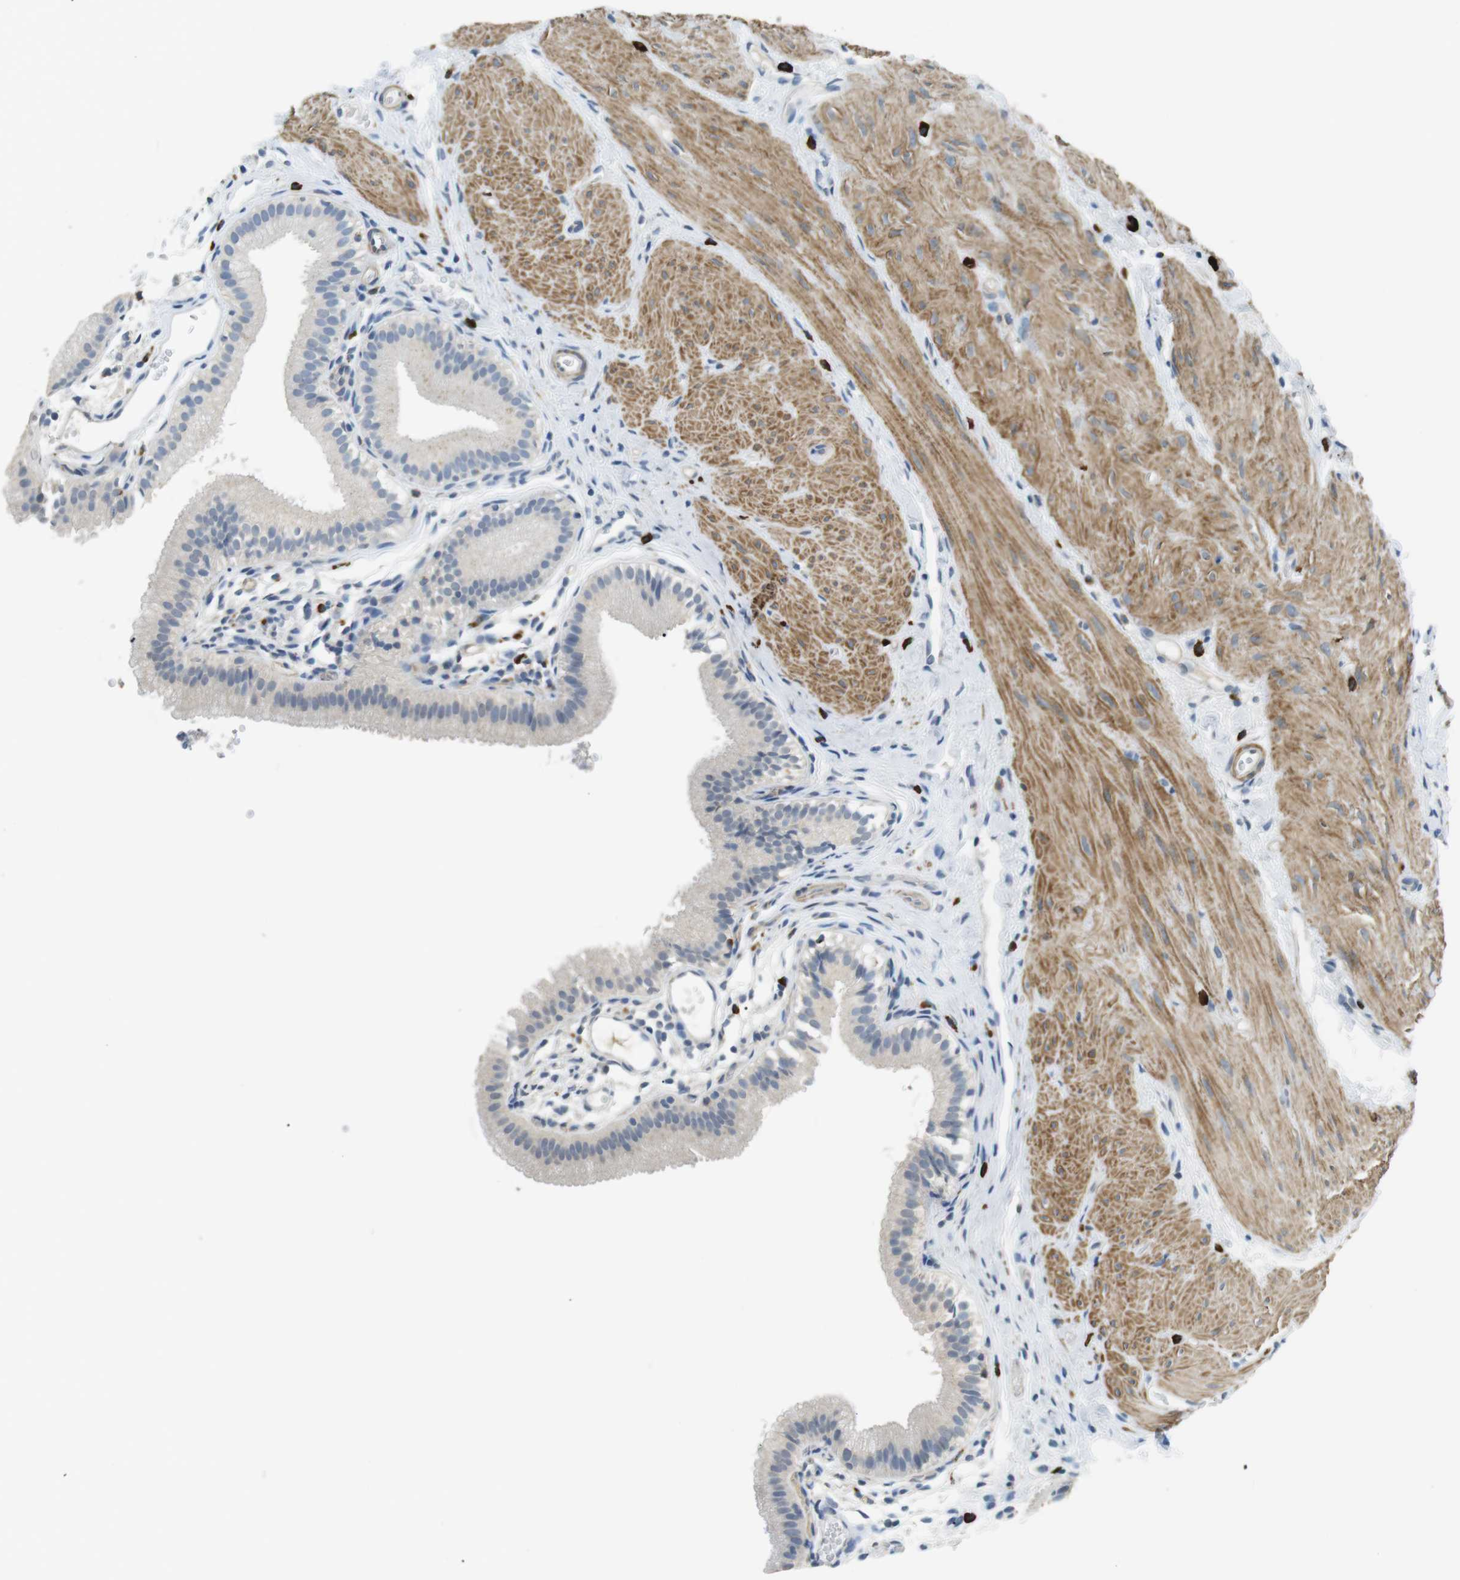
{"staining": {"intensity": "negative", "quantity": "none", "location": "none"}, "tissue": "gallbladder", "cell_type": "Glandular cells", "image_type": "normal", "snomed": [{"axis": "morphology", "description": "Normal tissue, NOS"}, {"axis": "topography", "description": "Gallbladder"}], "caption": "DAB immunohistochemical staining of benign gallbladder displays no significant expression in glandular cells.", "gene": "GZMM", "patient": {"sex": "female", "age": 26}}